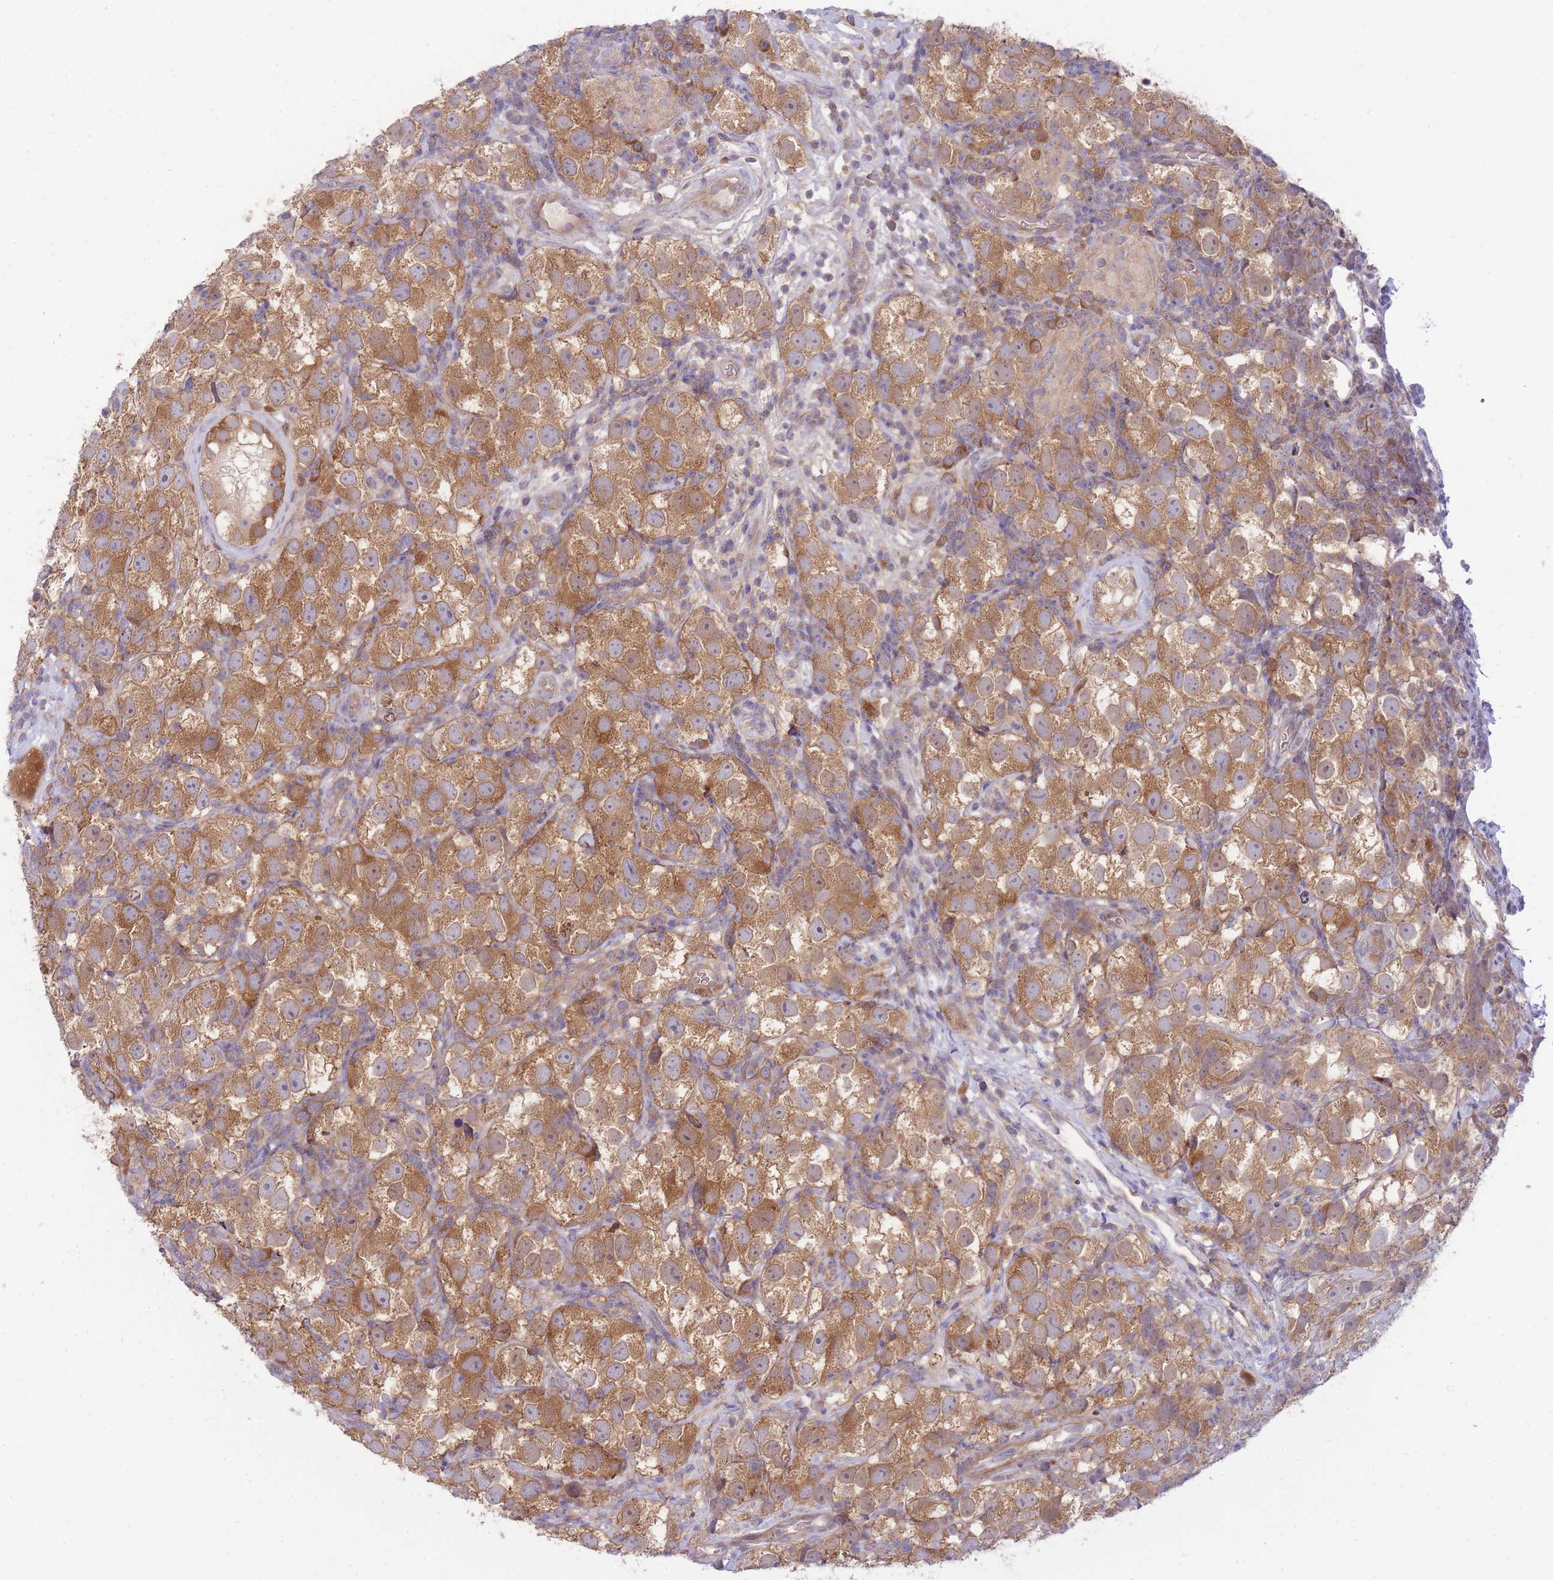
{"staining": {"intensity": "moderate", "quantity": ">75%", "location": "cytoplasmic/membranous"}, "tissue": "testis cancer", "cell_type": "Tumor cells", "image_type": "cancer", "snomed": [{"axis": "morphology", "description": "Seminoma, NOS"}, {"axis": "topography", "description": "Testis"}], "caption": "Brown immunohistochemical staining in human seminoma (testis) demonstrates moderate cytoplasmic/membranous staining in approximately >75% of tumor cells.", "gene": "PFDN6", "patient": {"sex": "male", "age": 26}}